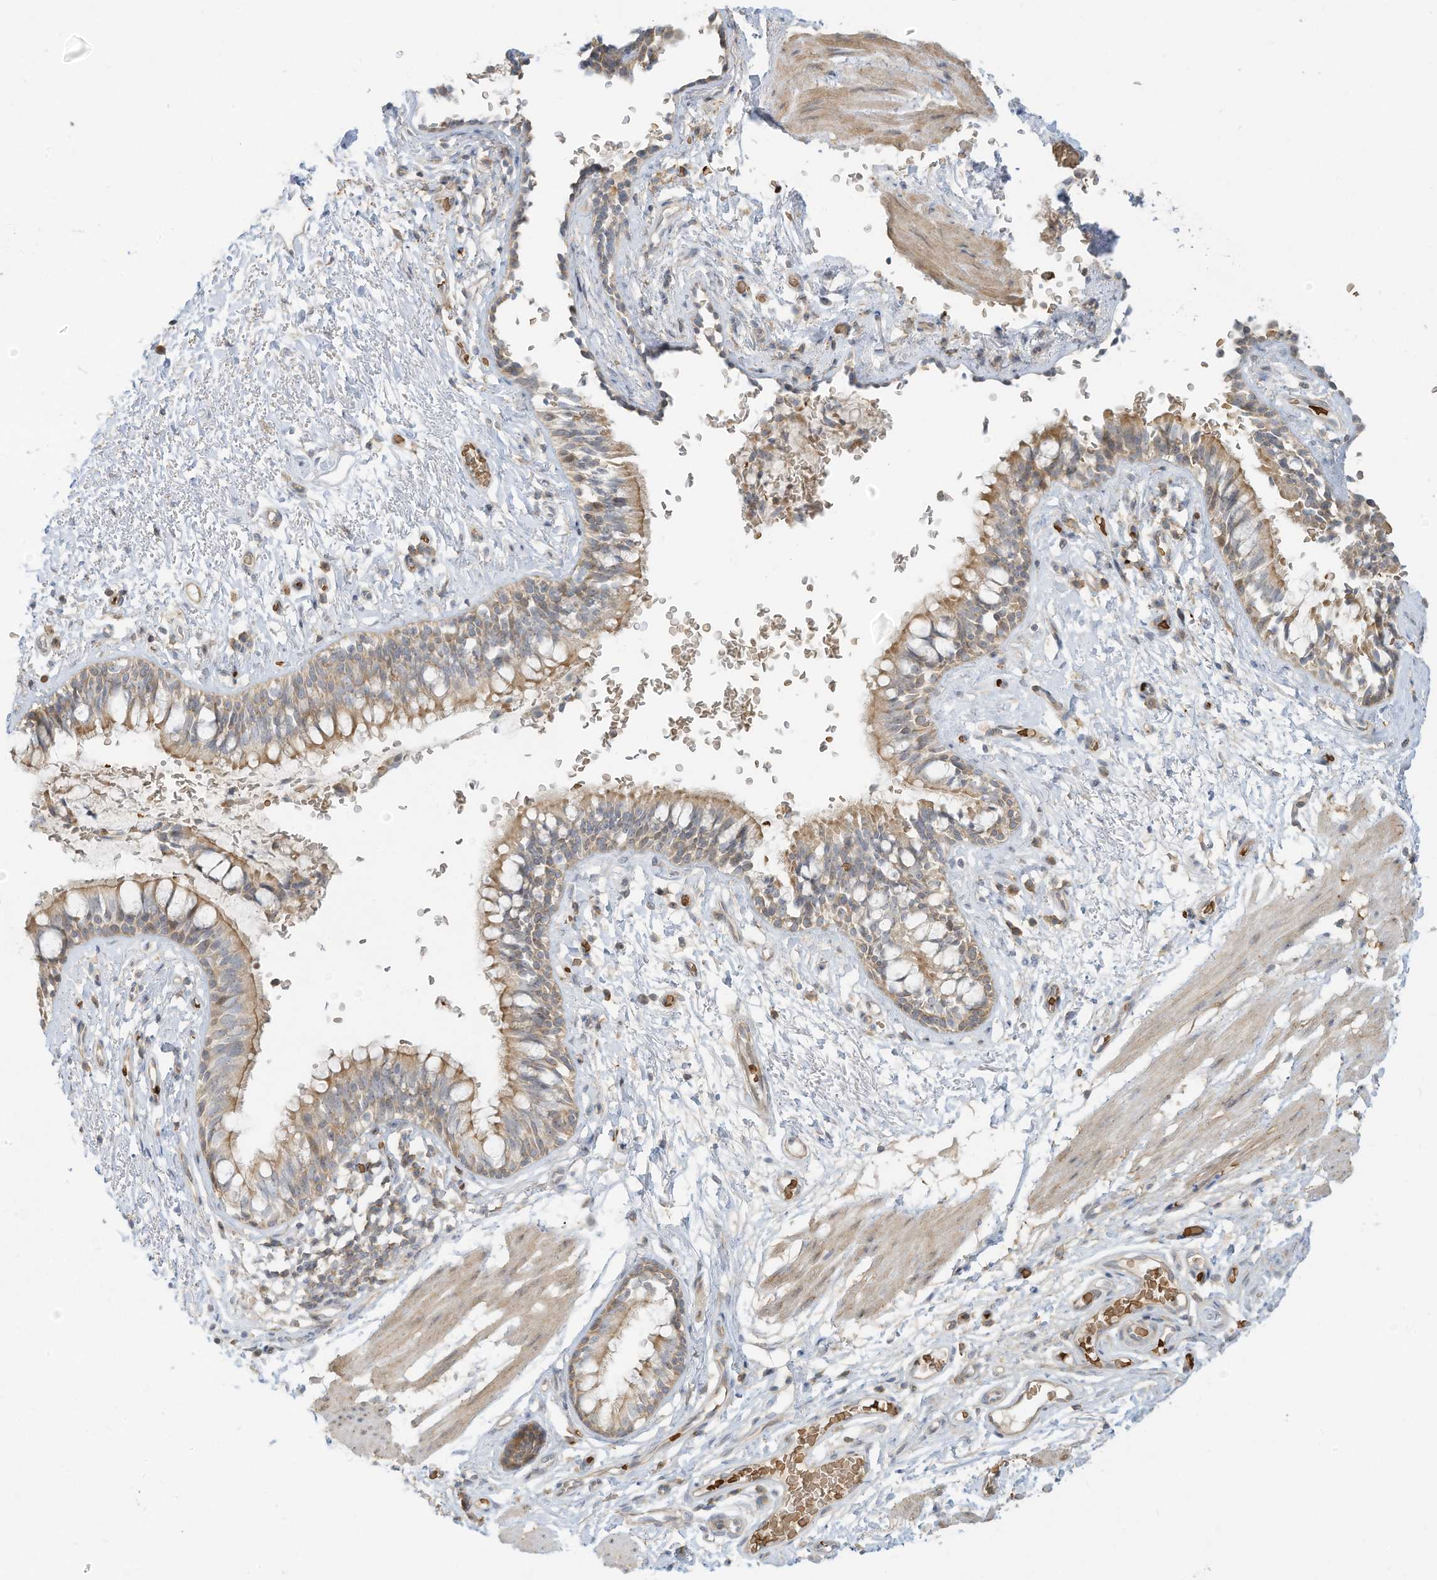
{"staining": {"intensity": "moderate", "quantity": ">75%", "location": "cytoplasmic/membranous"}, "tissue": "bronchus", "cell_type": "Respiratory epithelial cells", "image_type": "normal", "snomed": [{"axis": "morphology", "description": "Normal tissue, NOS"}, {"axis": "topography", "description": "Cartilage tissue"}, {"axis": "topography", "description": "Bronchus"}], "caption": "A high-resolution micrograph shows immunohistochemistry staining of unremarkable bronchus, which displays moderate cytoplasmic/membranous positivity in approximately >75% of respiratory epithelial cells.", "gene": "OFD1", "patient": {"sex": "female", "age": 36}}